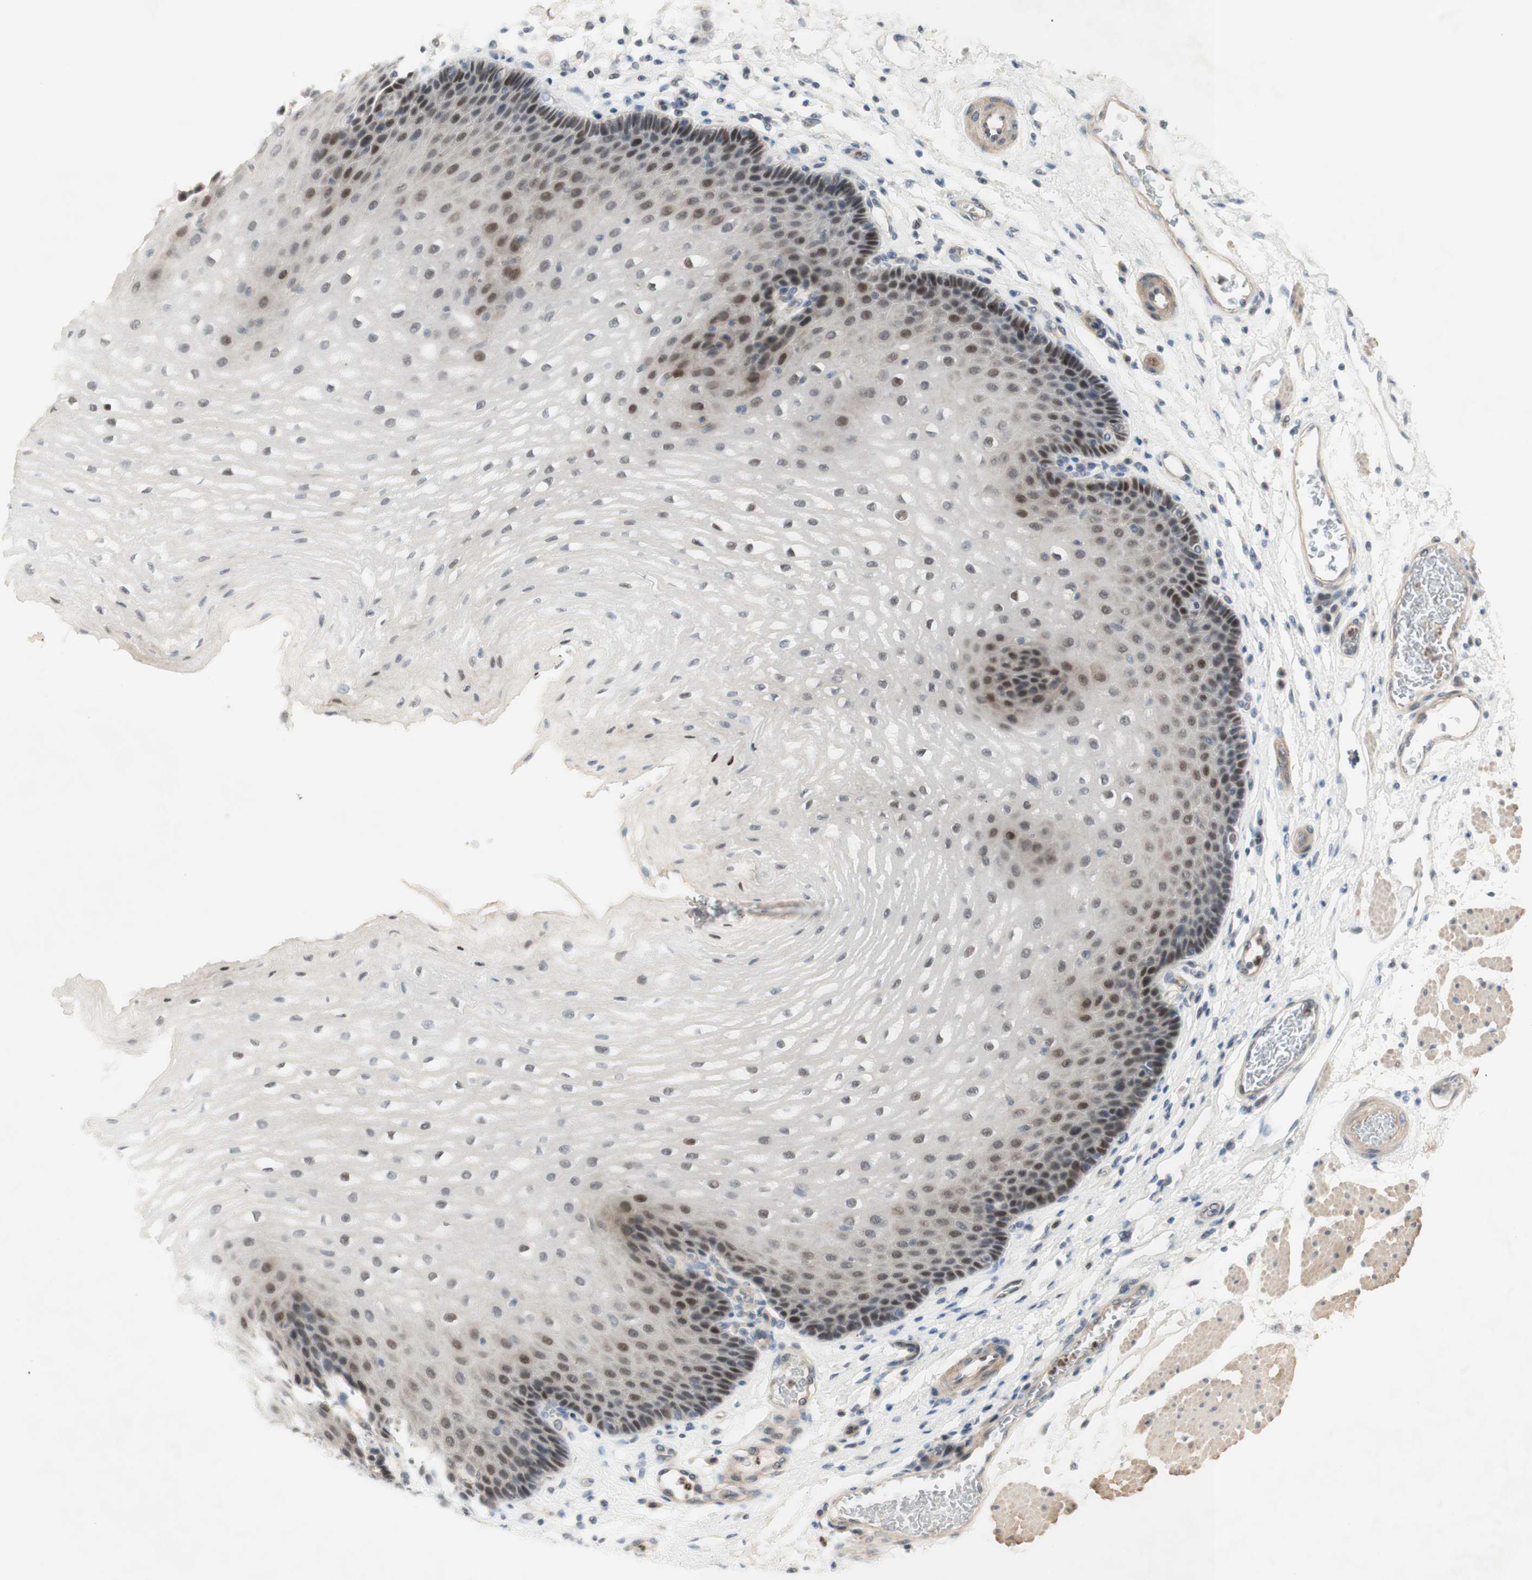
{"staining": {"intensity": "strong", "quantity": "<25%", "location": "nuclear"}, "tissue": "esophagus", "cell_type": "Squamous epithelial cells", "image_type": "normal", "snomed": [{"axis": "morphology", "description": "Normal tissue, NOS"}, {"axis": "topography", "description": "Esophagus"}], "caption": "DAB immunohistochemical staining of normal human esophagus displays strong nuclear protein positivity in approximately <25% of squamous epithelial cells.", "gene": "RFNG", "patient": {"sex": "male", "age": 54}}